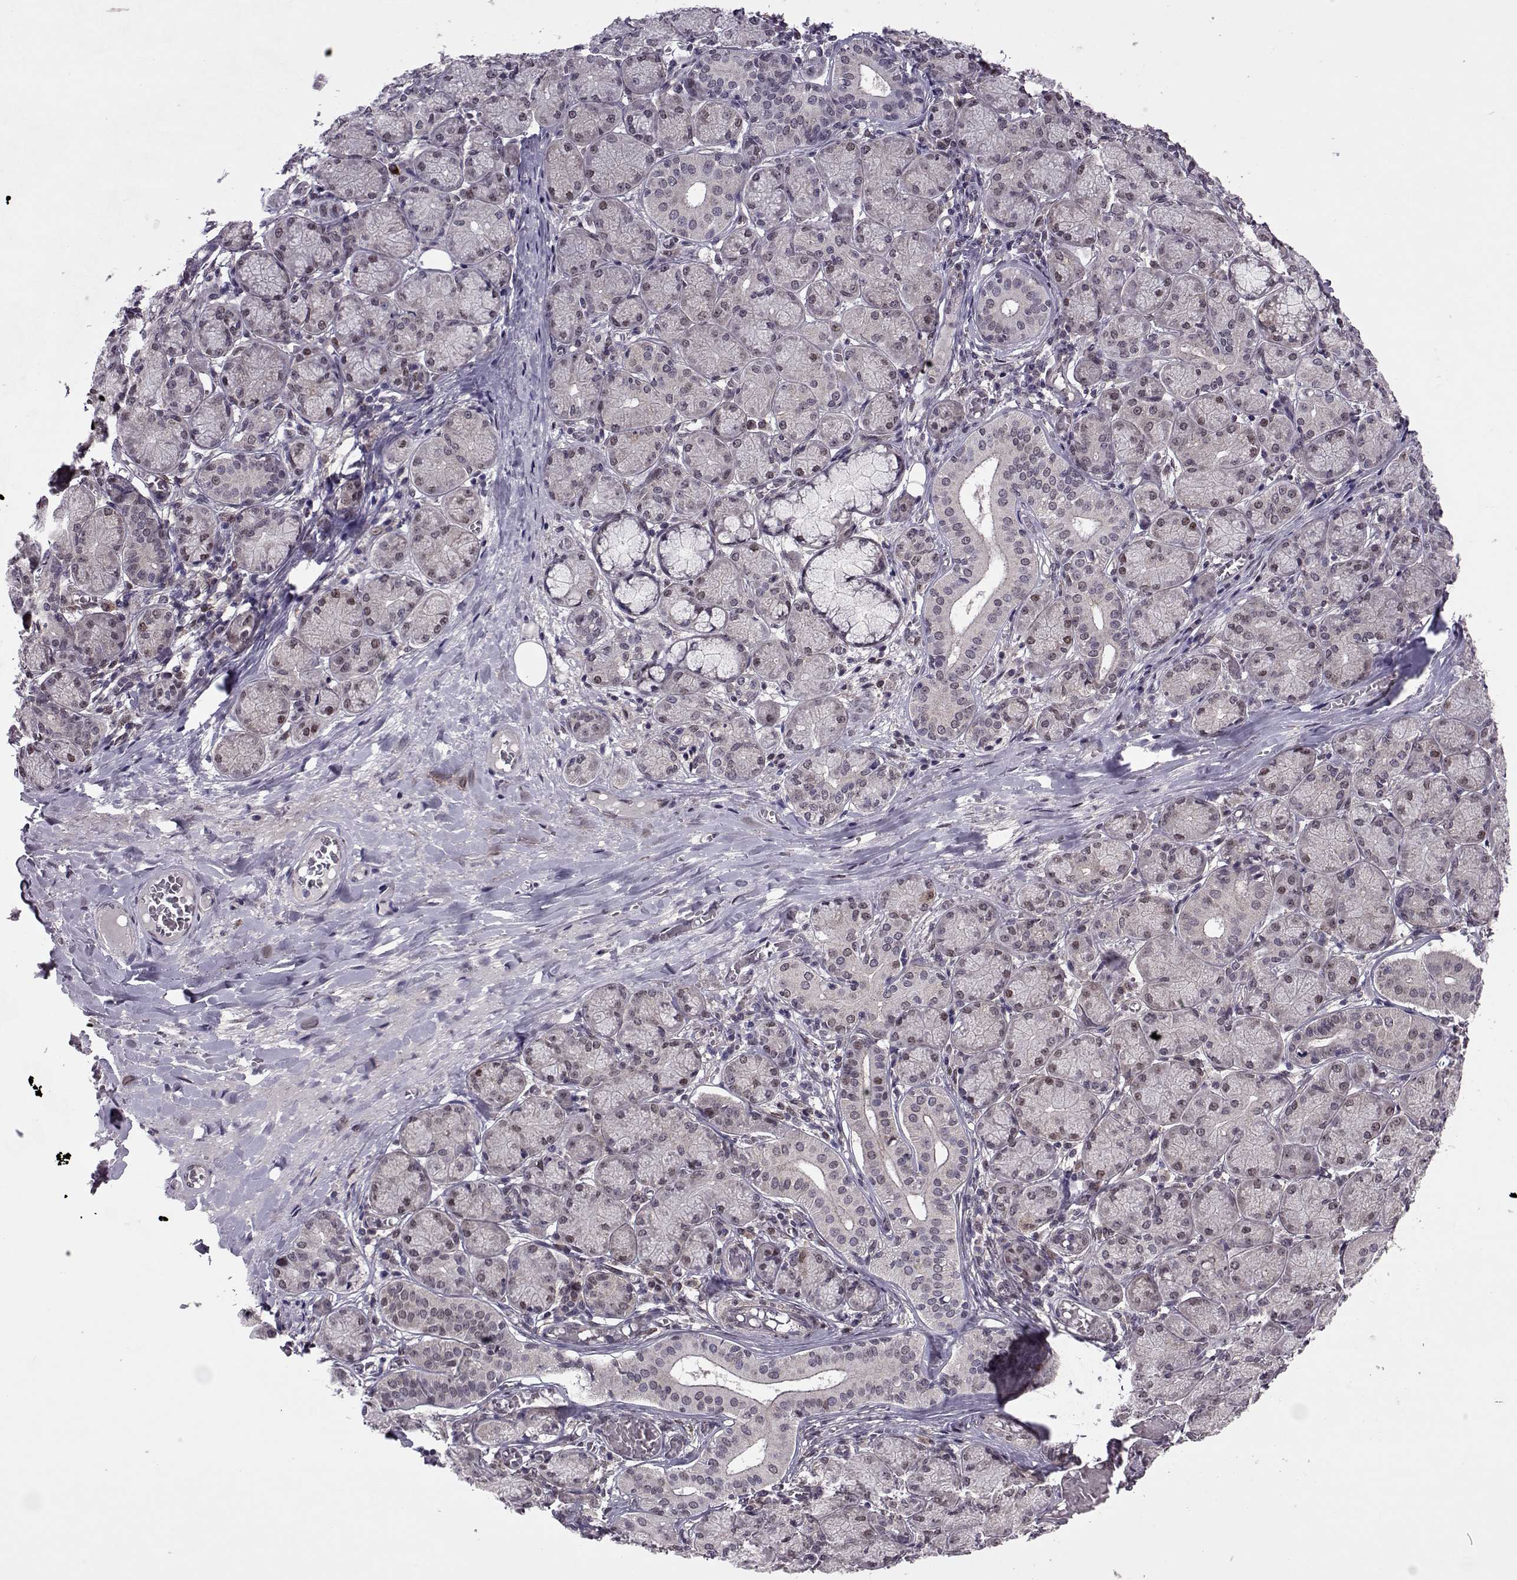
{"staining": {"intensity": "moderate", "quantity": "<25%", "location": "nuclear"}, "tissue": "salivary gland", "cell_type": "Glandular cells", "image_type": "normal", "snomed": [{"axis": "morphology", "description": "Normal tissue, NOS"}, {"axis": "topography", "description": "Salivary gland"}, {"axis": "topography", "description": "Peripheral nerve tissue"}], "caption": "A low amount of moderate nuclear staining is appreciated in approximately <25% of glandular cells in benign salivary gland.", "gene": "CDK4", "patient": {"sex": "female", "age": 24}}